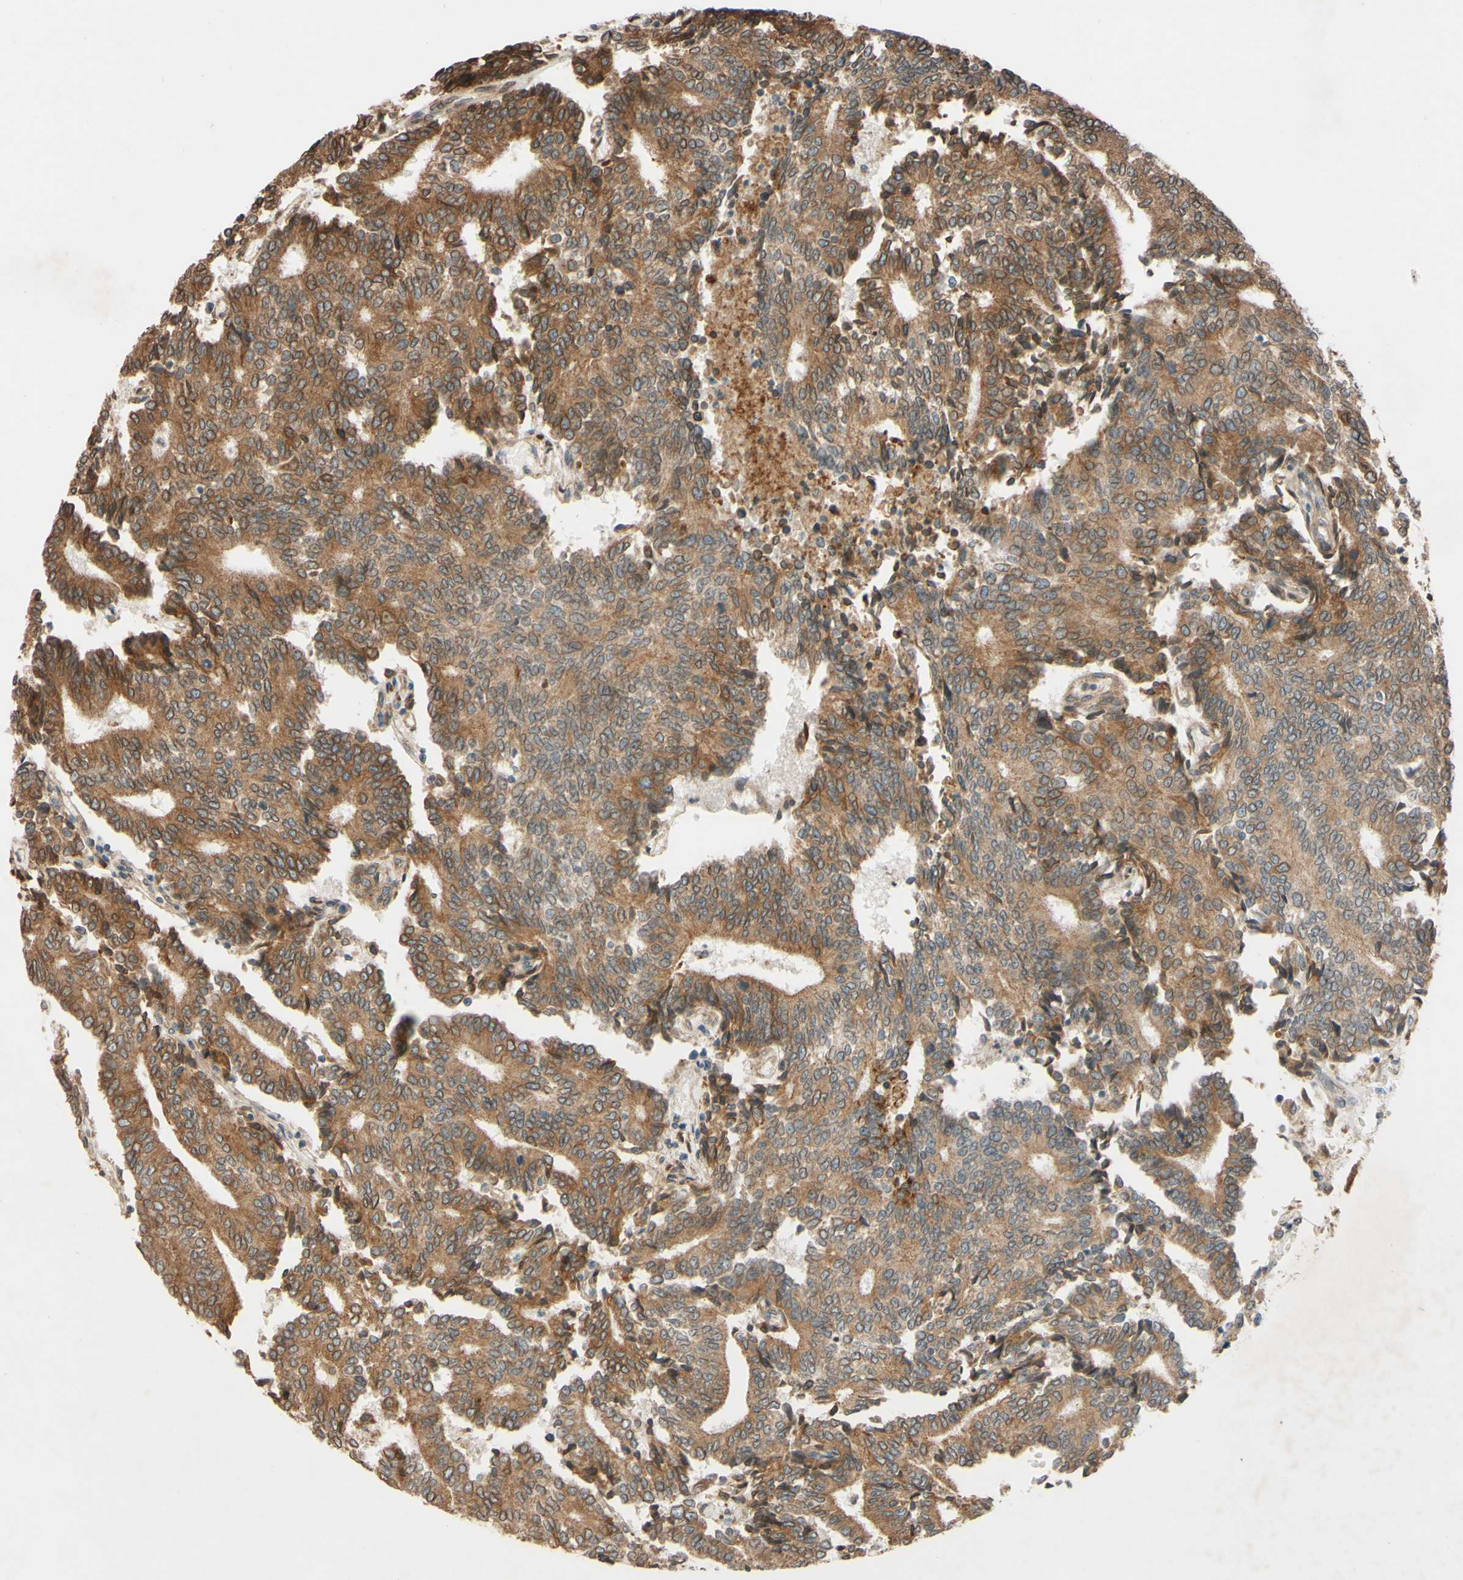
{"staining": {"intensity": "moderate", "quantity": ">75%", "location": "cytoplasmic/membranous,nuclear"}, "tissue": "prostate cancer", "cell_type": "Tumor cells", "image_type": "cancer", "snomed": [{"axis": "morphology", "description": "Normal tissue, NOS"}, {"axis": "morphology", "description": "Adenocarcinoma, High grade"}, {"axis": "topography", "description": "Prostate"}, {"axis": "topography", "description": "Seminal veicle"}], "caption": "Immunohistochemical staining of human prostate cancer displays medium levels of moderate cytoplasmic/membranous and nuclear expression in approximately >75% of tumor cells.", "gene": "PTPRU", "patient": {"sex": "male", "age": 55}}